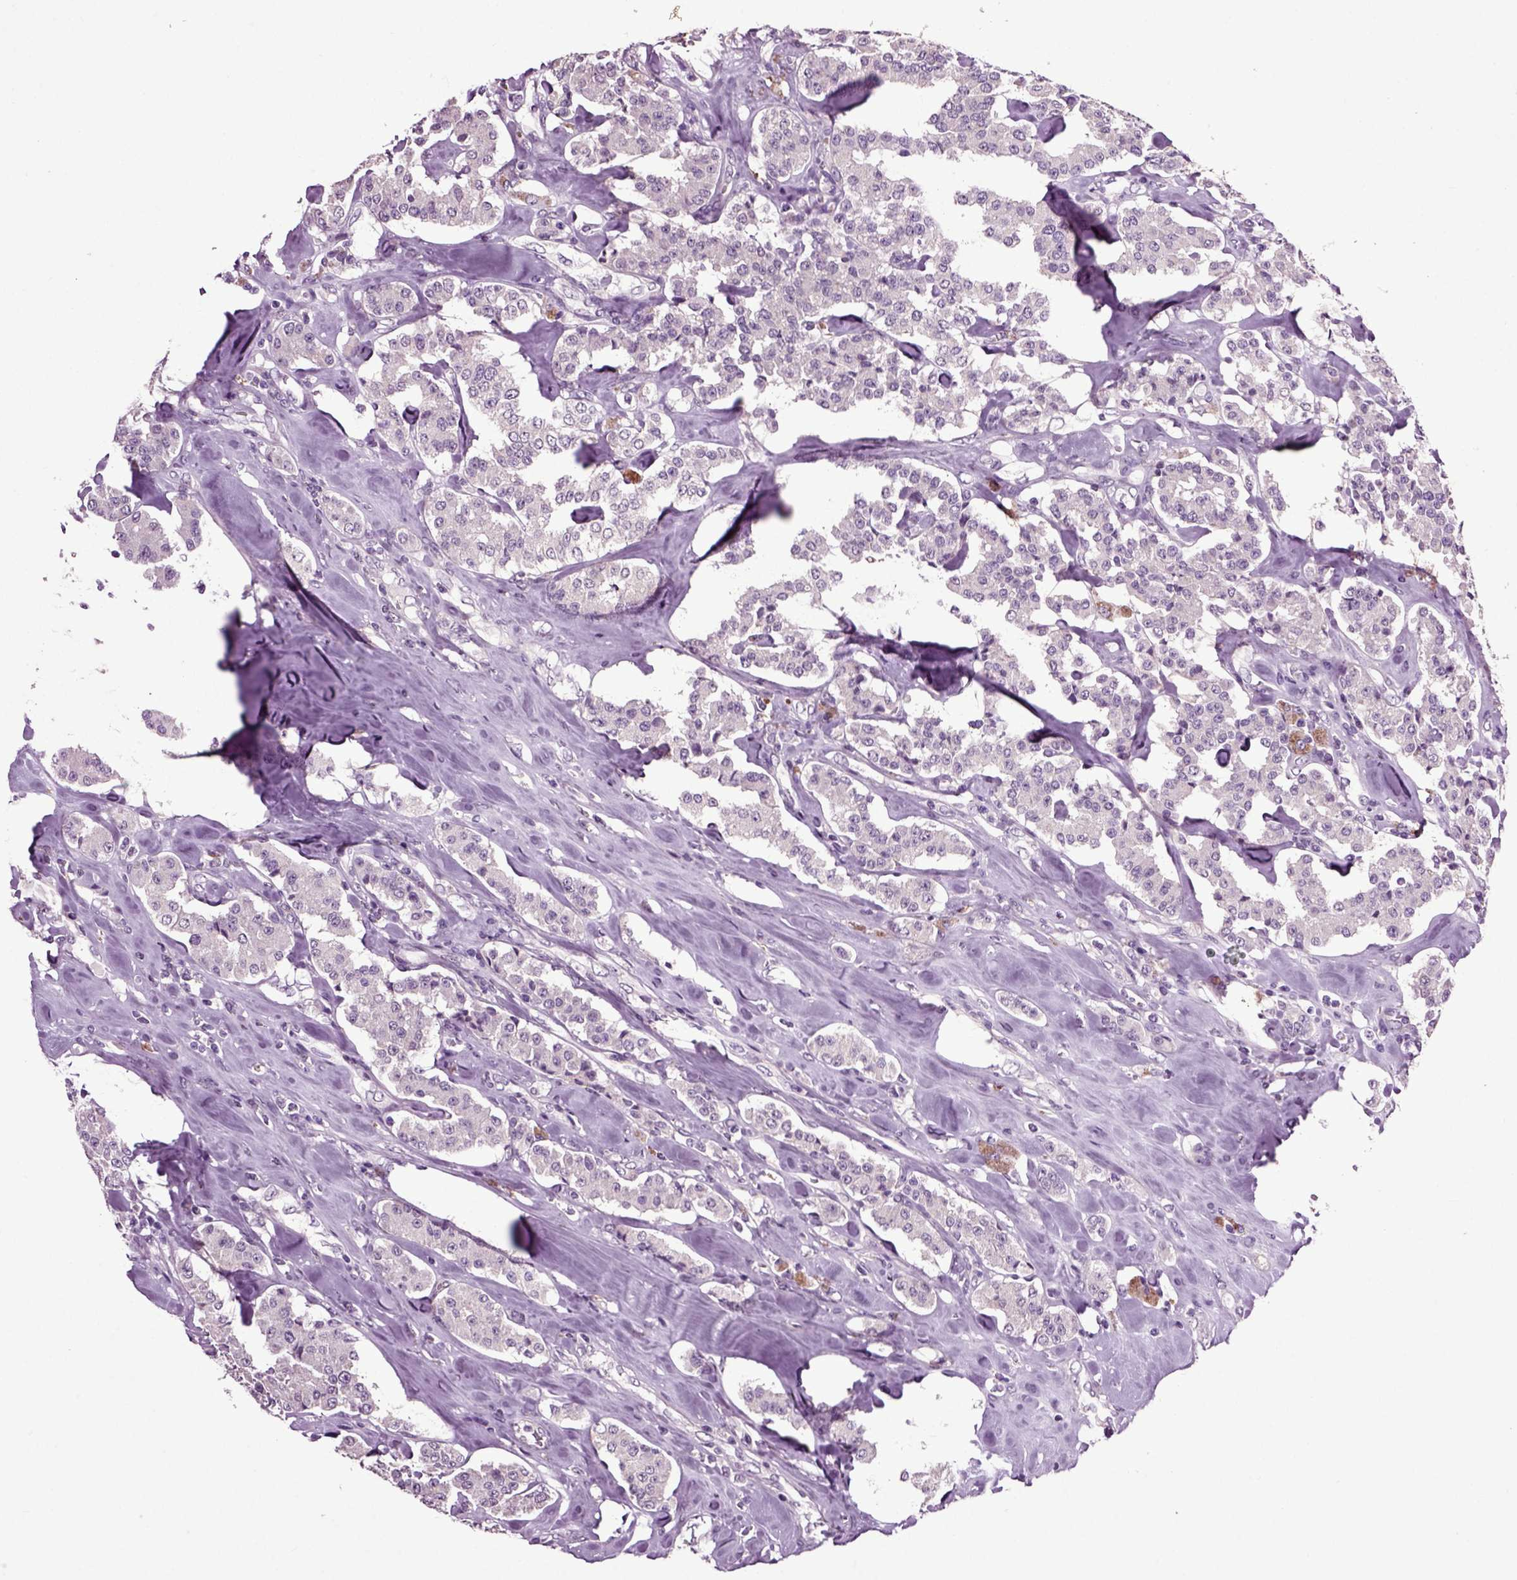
{"staining": {"intensity": "negative", "quantity": "none", "location": "none"}, "tissue": "carcinoid", "cell_type": "Tumor cells", "image_type": "cancer", "snomed": [{"axis": "morphology", "description": "Carcinoid, malignant, NOS"}, {"axis": "topography", "description": "Pancreas"}], "caption": "Tumor cells show no significant protein staining in malignant carcinoid.", "gene": "CRHR1", "patient": {"sex": "male", "age": 41}}